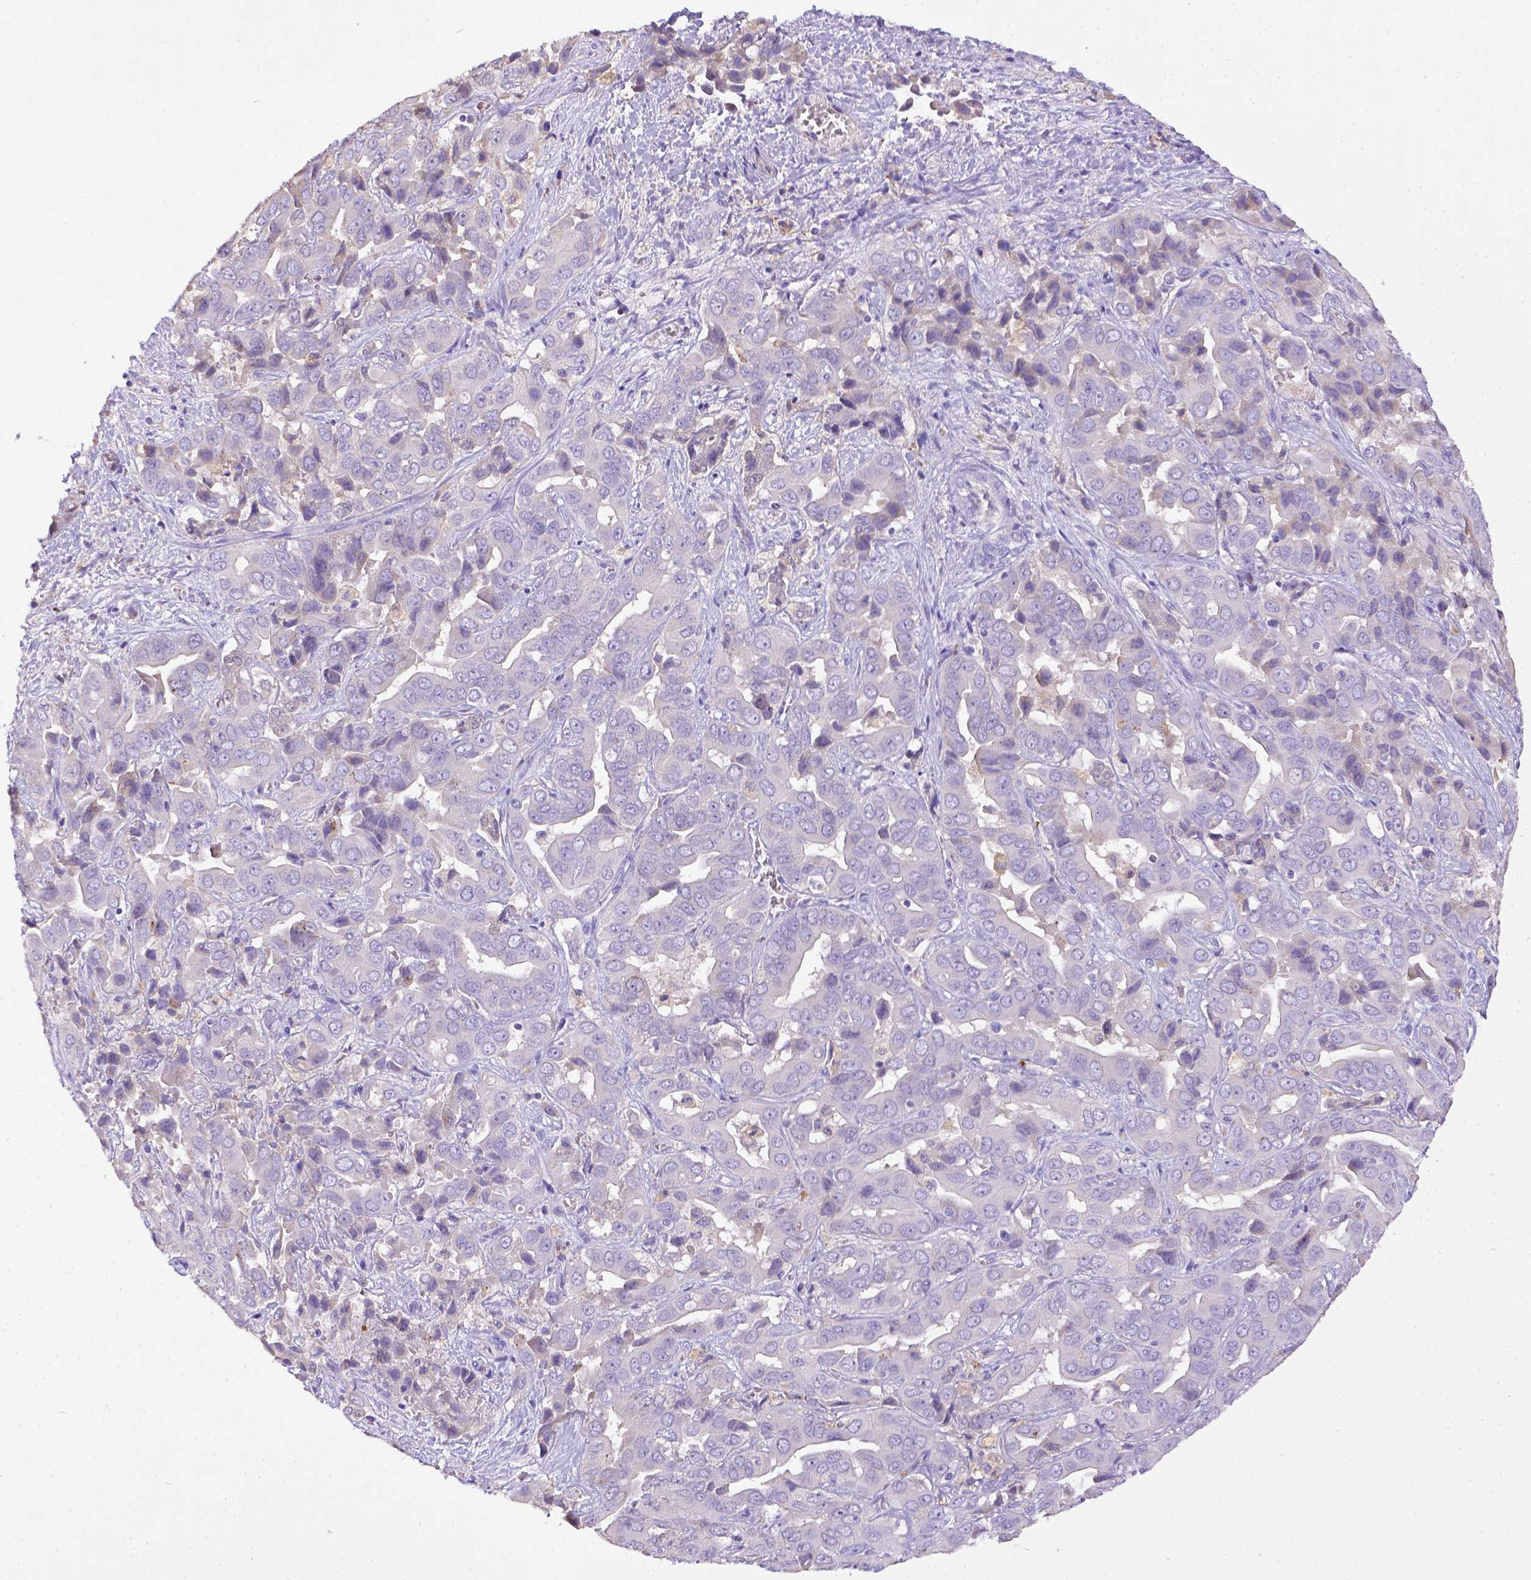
{"staining": {"intensity": "negative", "quantity": "none", "location": "none"}, "tissue": "liver cancer", "cell_type": "Tumor cells", "image_type": "cancer", "snomed": [{"axis": "morphology", "description": "Cholangiocarcinoma"}, {"axis": "topography", "description": "Liver"}], "caption": "Cholangiocarcinoma (liver) was stained to show a protein in brown. There is no significant positivity in tumor cells.", "gene": "CD40", "patient": {"sex": "female", "age": 52}}